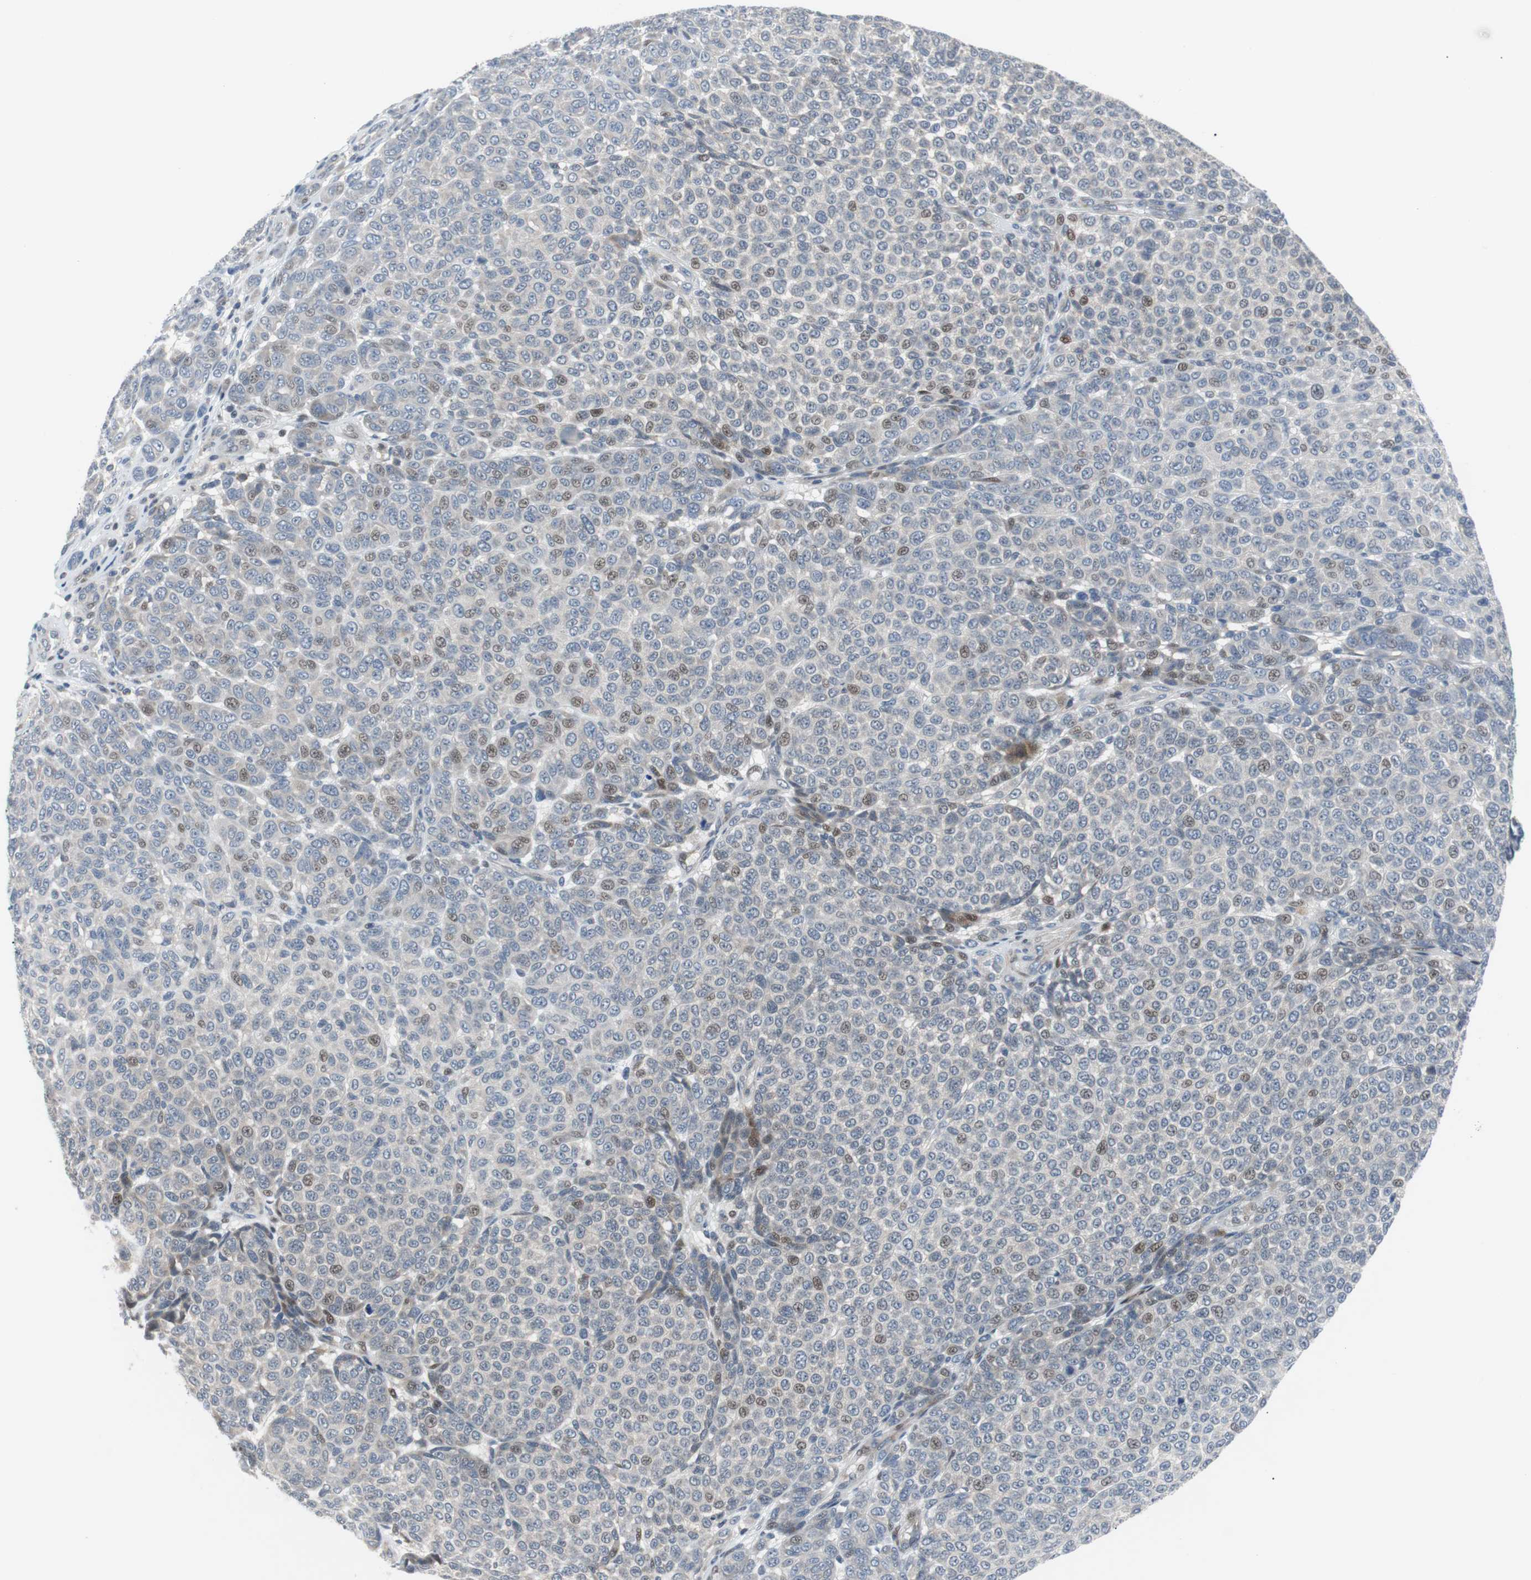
{"staining": {"intensity": "weak", "quantity": "25%-75%", "location": "nuclear"}, "tissue": "melanoma", "cell_type": "Tumor cells", "image_type": "cancer", "snomed": [{"axis": "morphology", "description": "Malignant melanoma, NOS"}, {"axis": "topography", "description": "Skin"}], "caption": "DAB immunohistochemical staining of melanoma reveals weak nuclear protein expression in about 25%-75% of tumor cells. (brown staining indicates protein expression, while blue staining denotes nuclei).", "gene": "MAP2K4", "patient": {"sex": "male", "age": 59}}